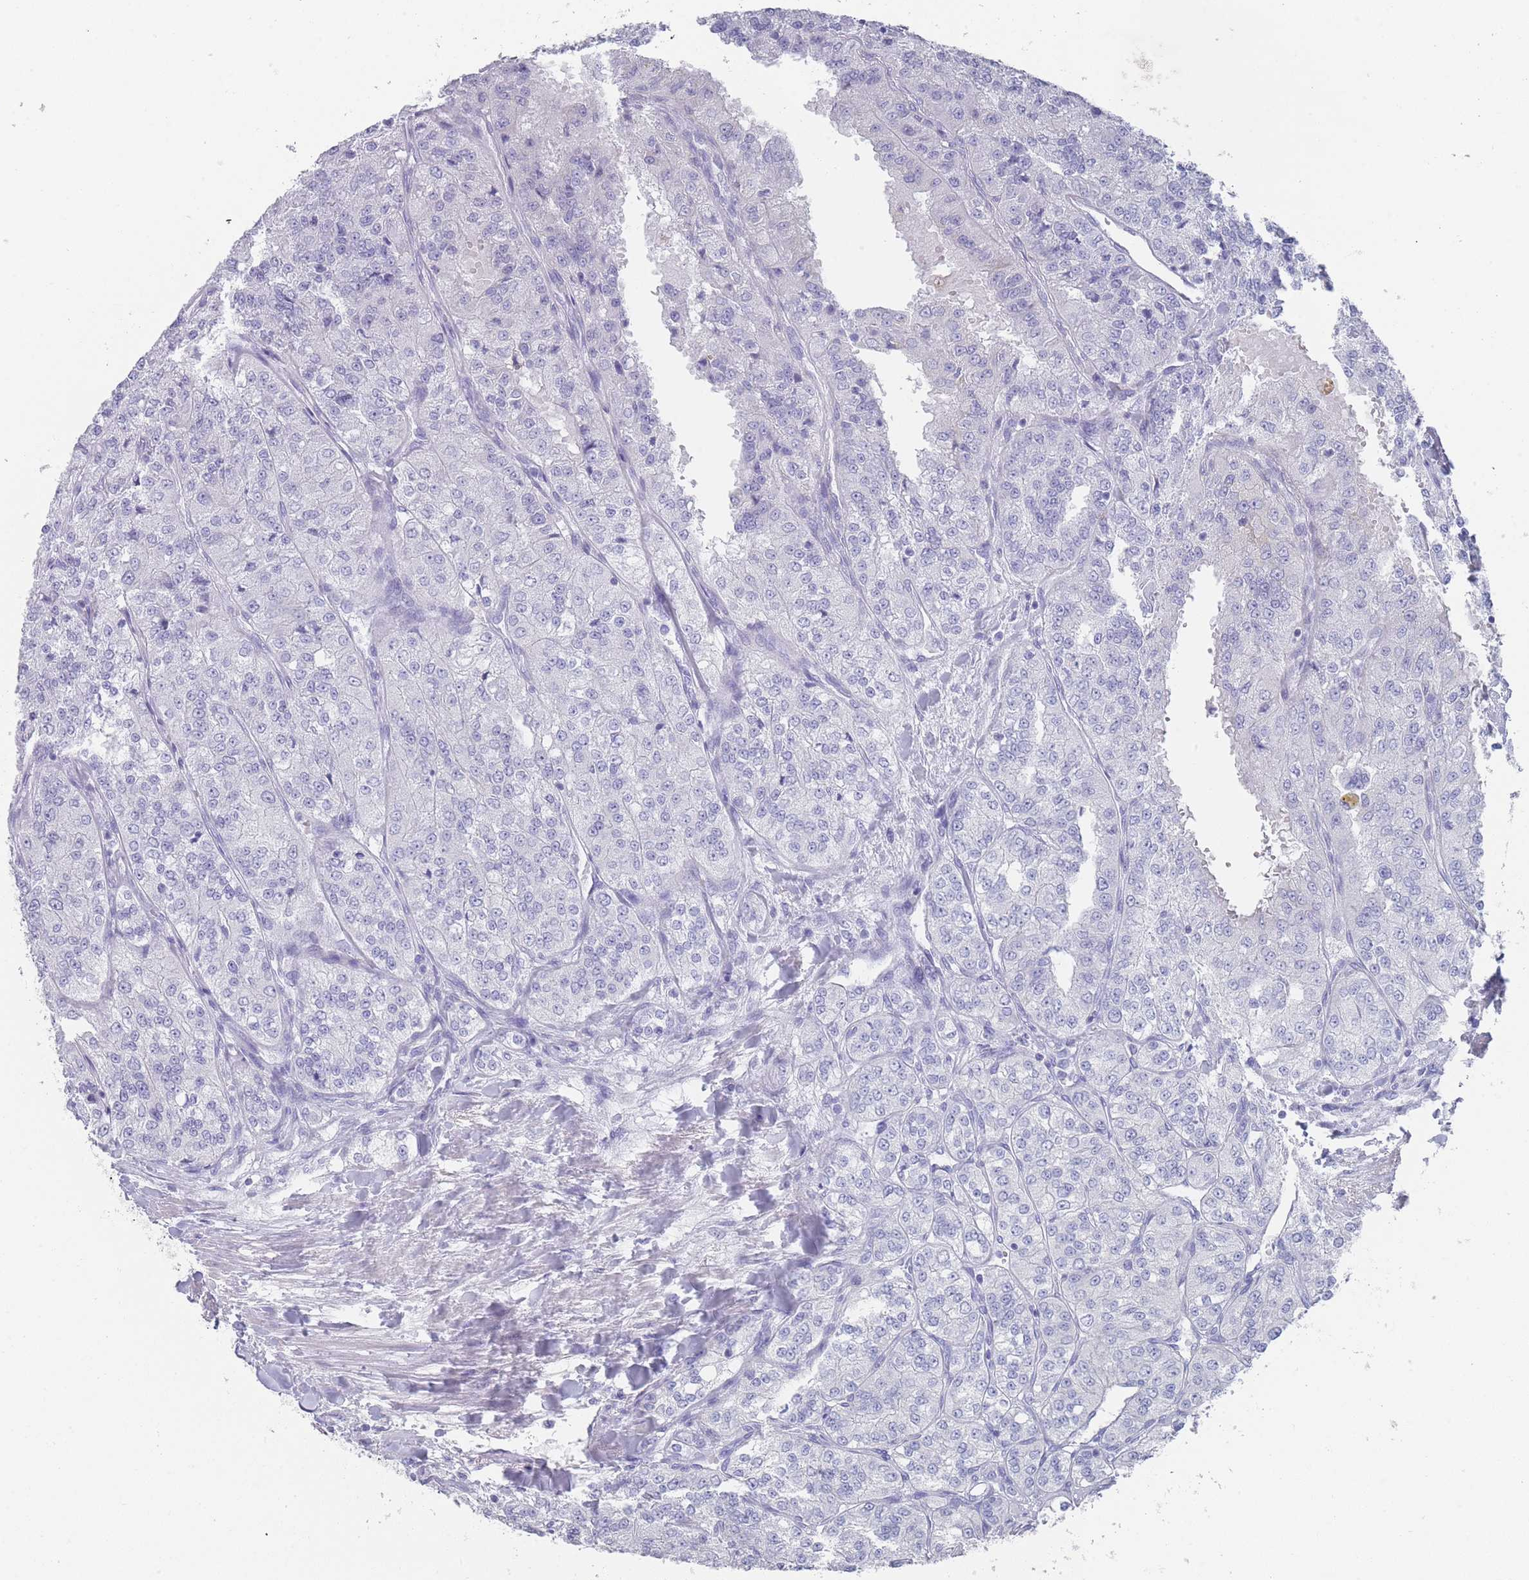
{"staining": {"intensity": "negative", "quantity": "none", "location": "none"}, "tissue": "renal cancer", "cell_type": "Tumor cells", "image_type": "cancer", "snomed": [{"axis": "morphology", "description": "Adenocarcinoma, NOS"}, {"axis": "topography", "description": "Kidney"}], "caption": "Immunohistochemistry of renal cancer (adenocarcinoma) shows no staining in tumor cells.", "gene": "RAB2B", "patient": {"sex": "female", "age": 63}}